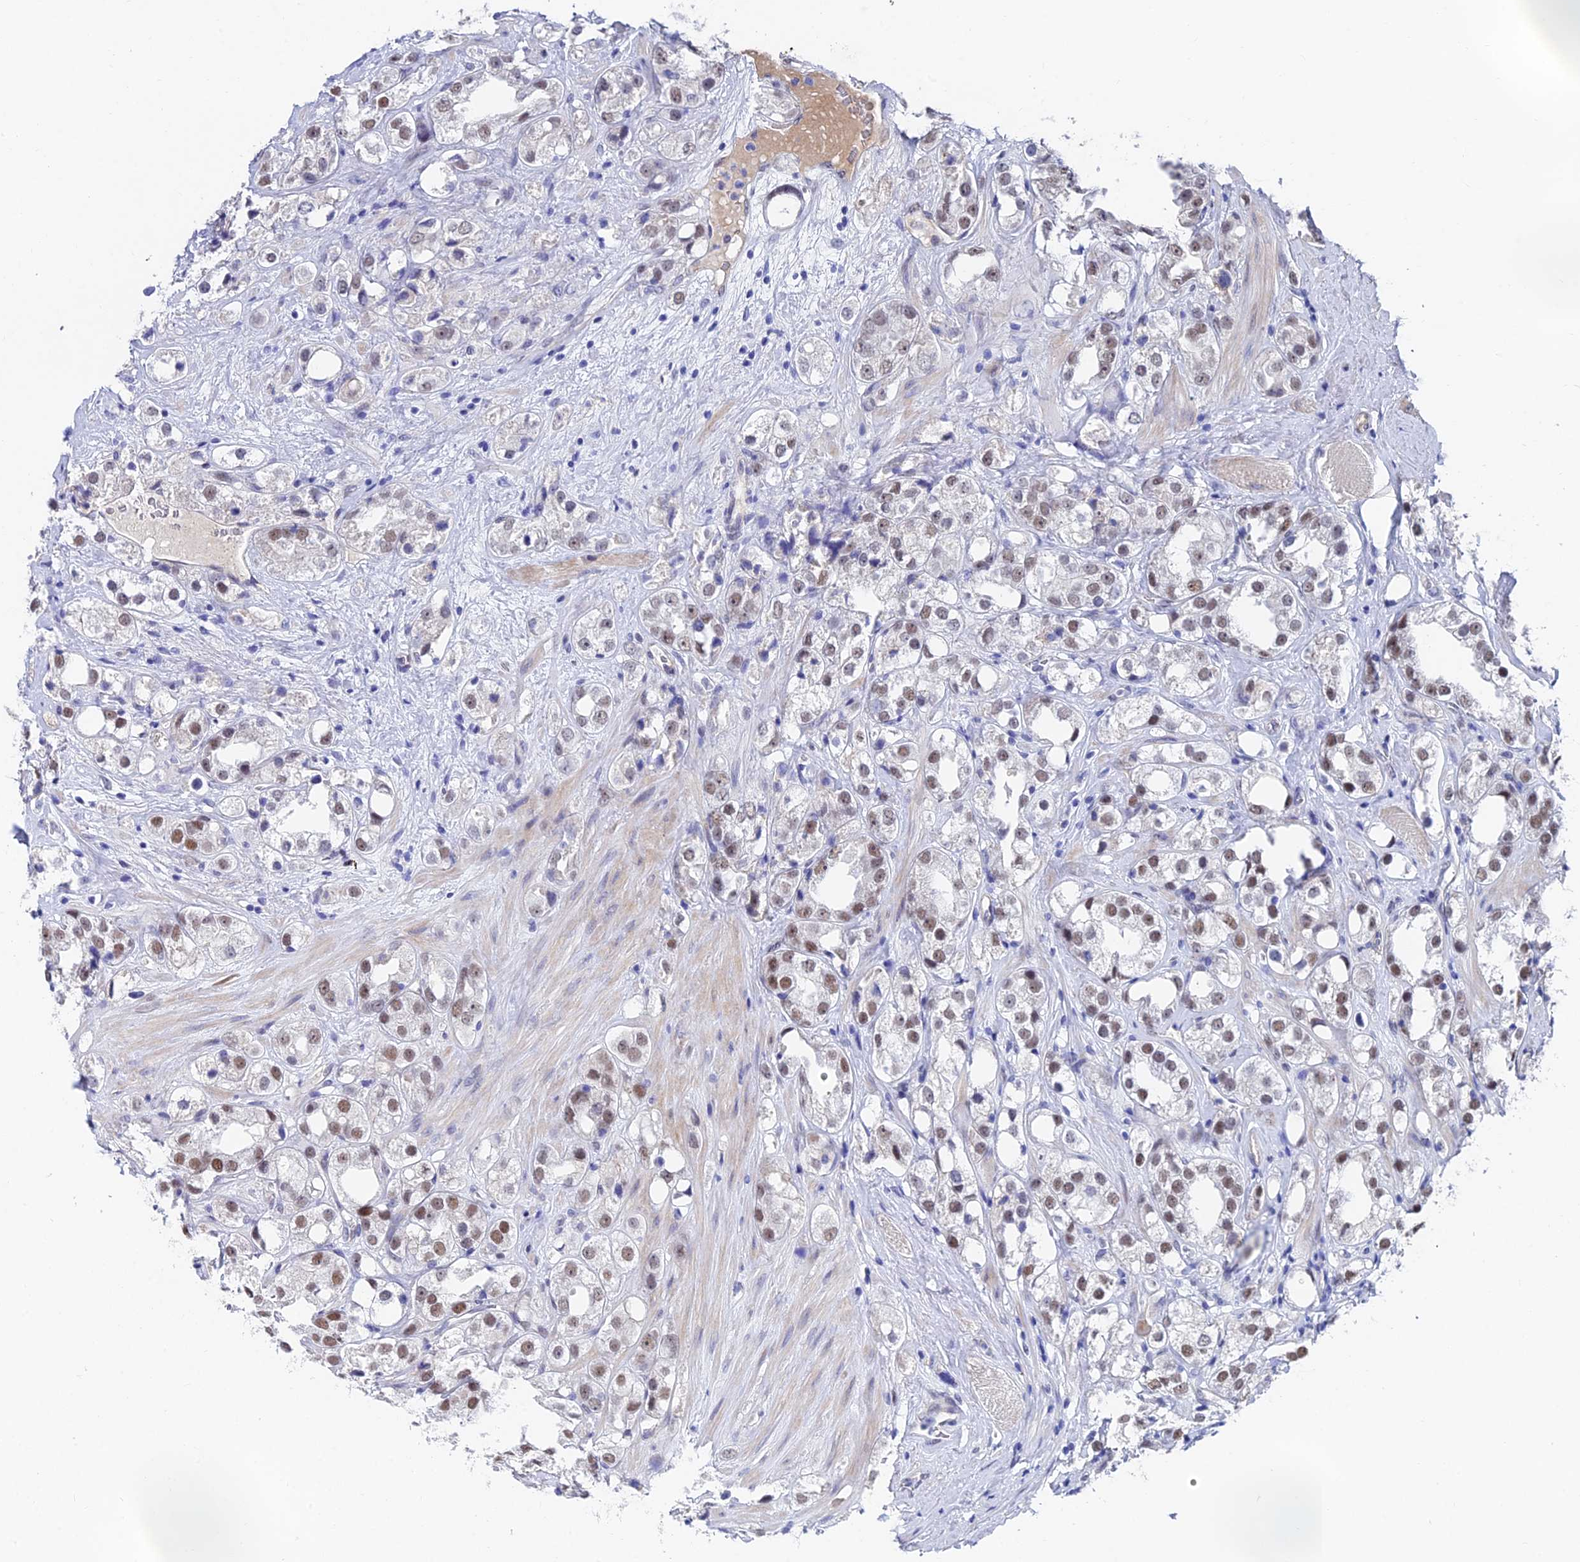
{"staining": {"intensity": "weak", "quantity": "25%-75%", "location": "nuclear"}, "tissue": "prostate cancer", "cell_type": "Tumor cells", "image_type": "cancer", "snomed": [{"axis": "morphology", "description": "Adenocarcinoma, NOS"}, {"axis": "topography", "description": "Prostate"}], "caption": "Human prostate cancer stained with a brown dye displays weak nuclear positive positivity in approximately 25%-75% of tumor cells.", "gene": "TRIM24", "patient": {"sex": "male", "age": 79}}